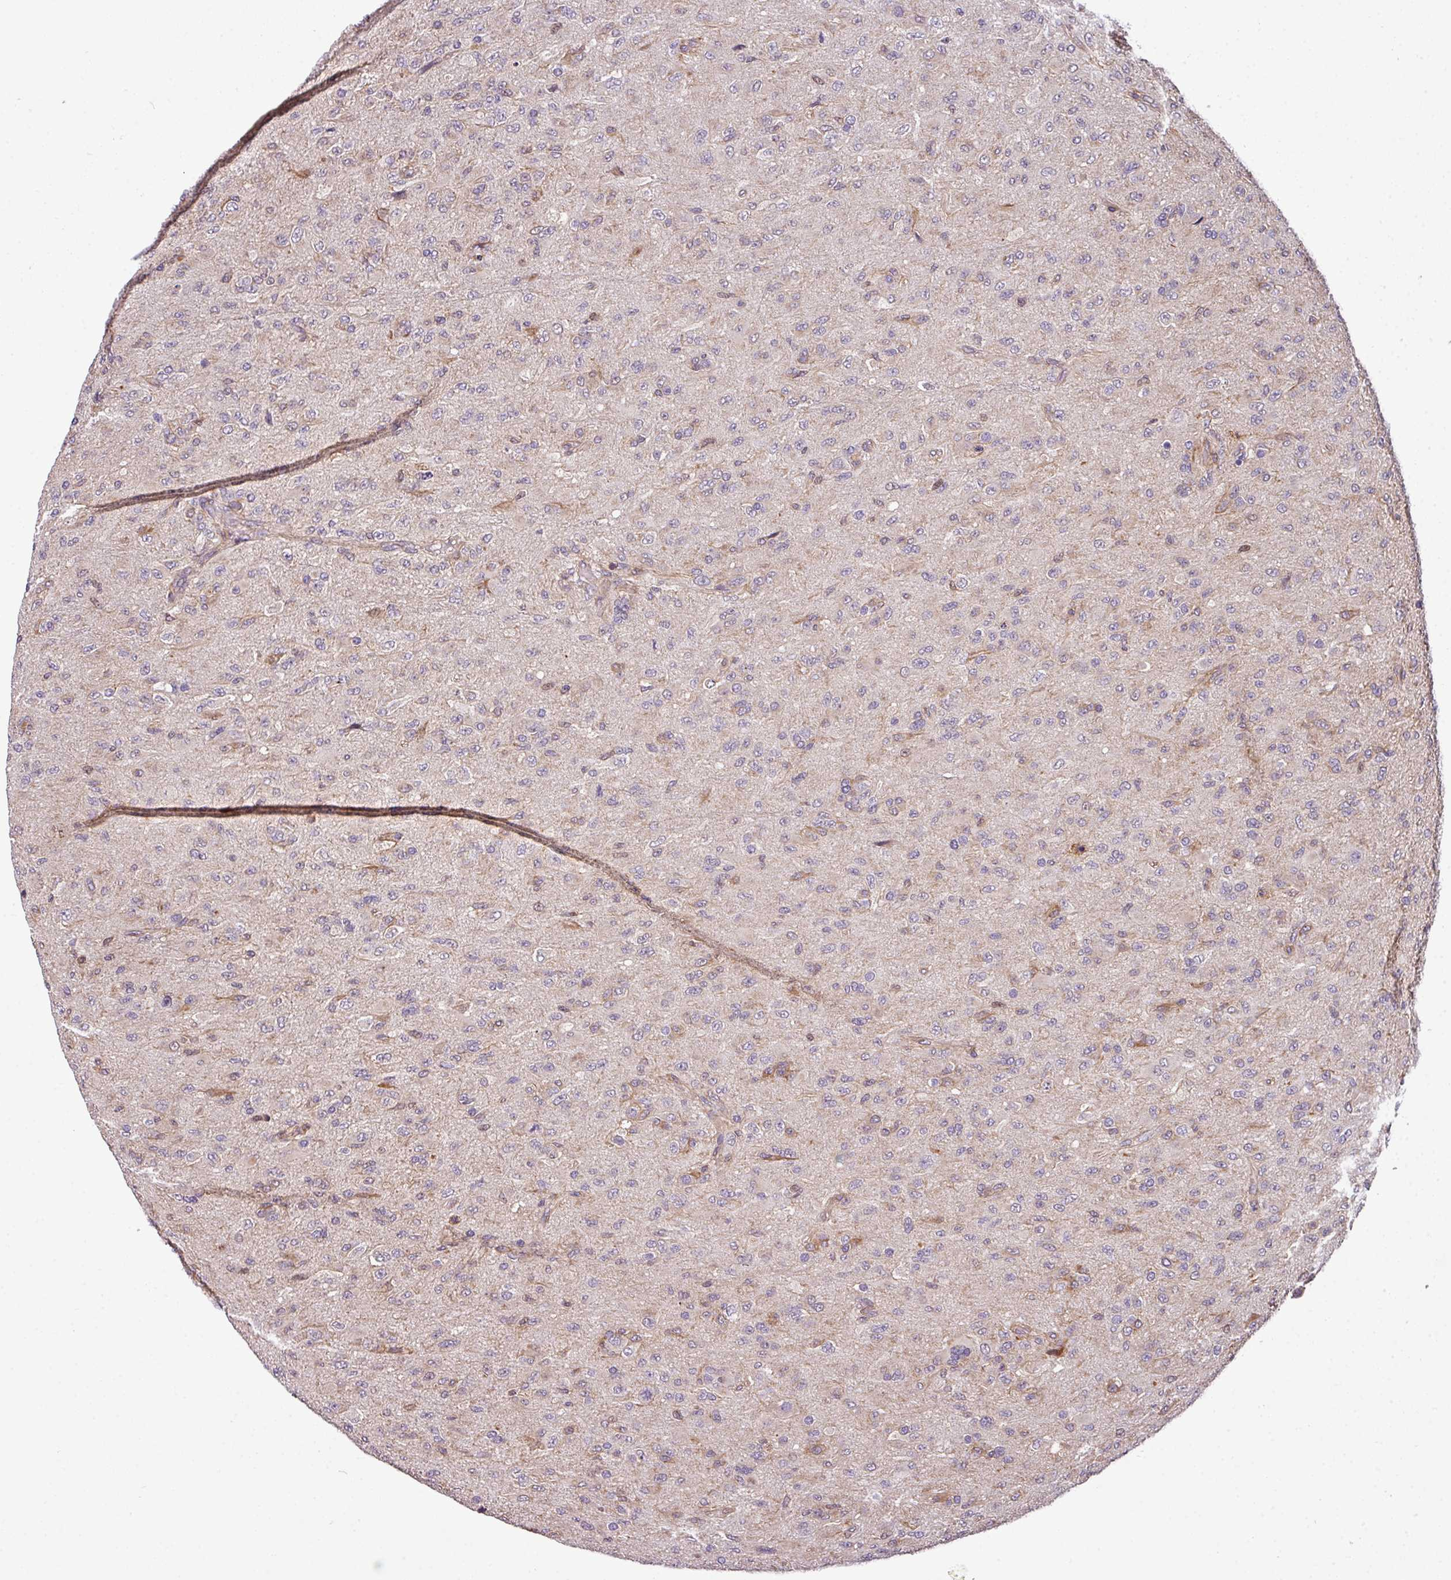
{"staining": {"intensity": "negative", "quantity": "none", "location": "none"}, "tissue": "glioma", "cell_type": "Tumor cells", "image_type": "cancer", "snomed": [{"axis": "morphology", "description": "Glioma, malignant, Low grade"}, {"axis": "topography", "description": "Brain"}], "caption": "Tumor cells are negative for protein expression in human glioma.", "gene": "CASS4", "patient": {"sex": "male", "age": 65}}